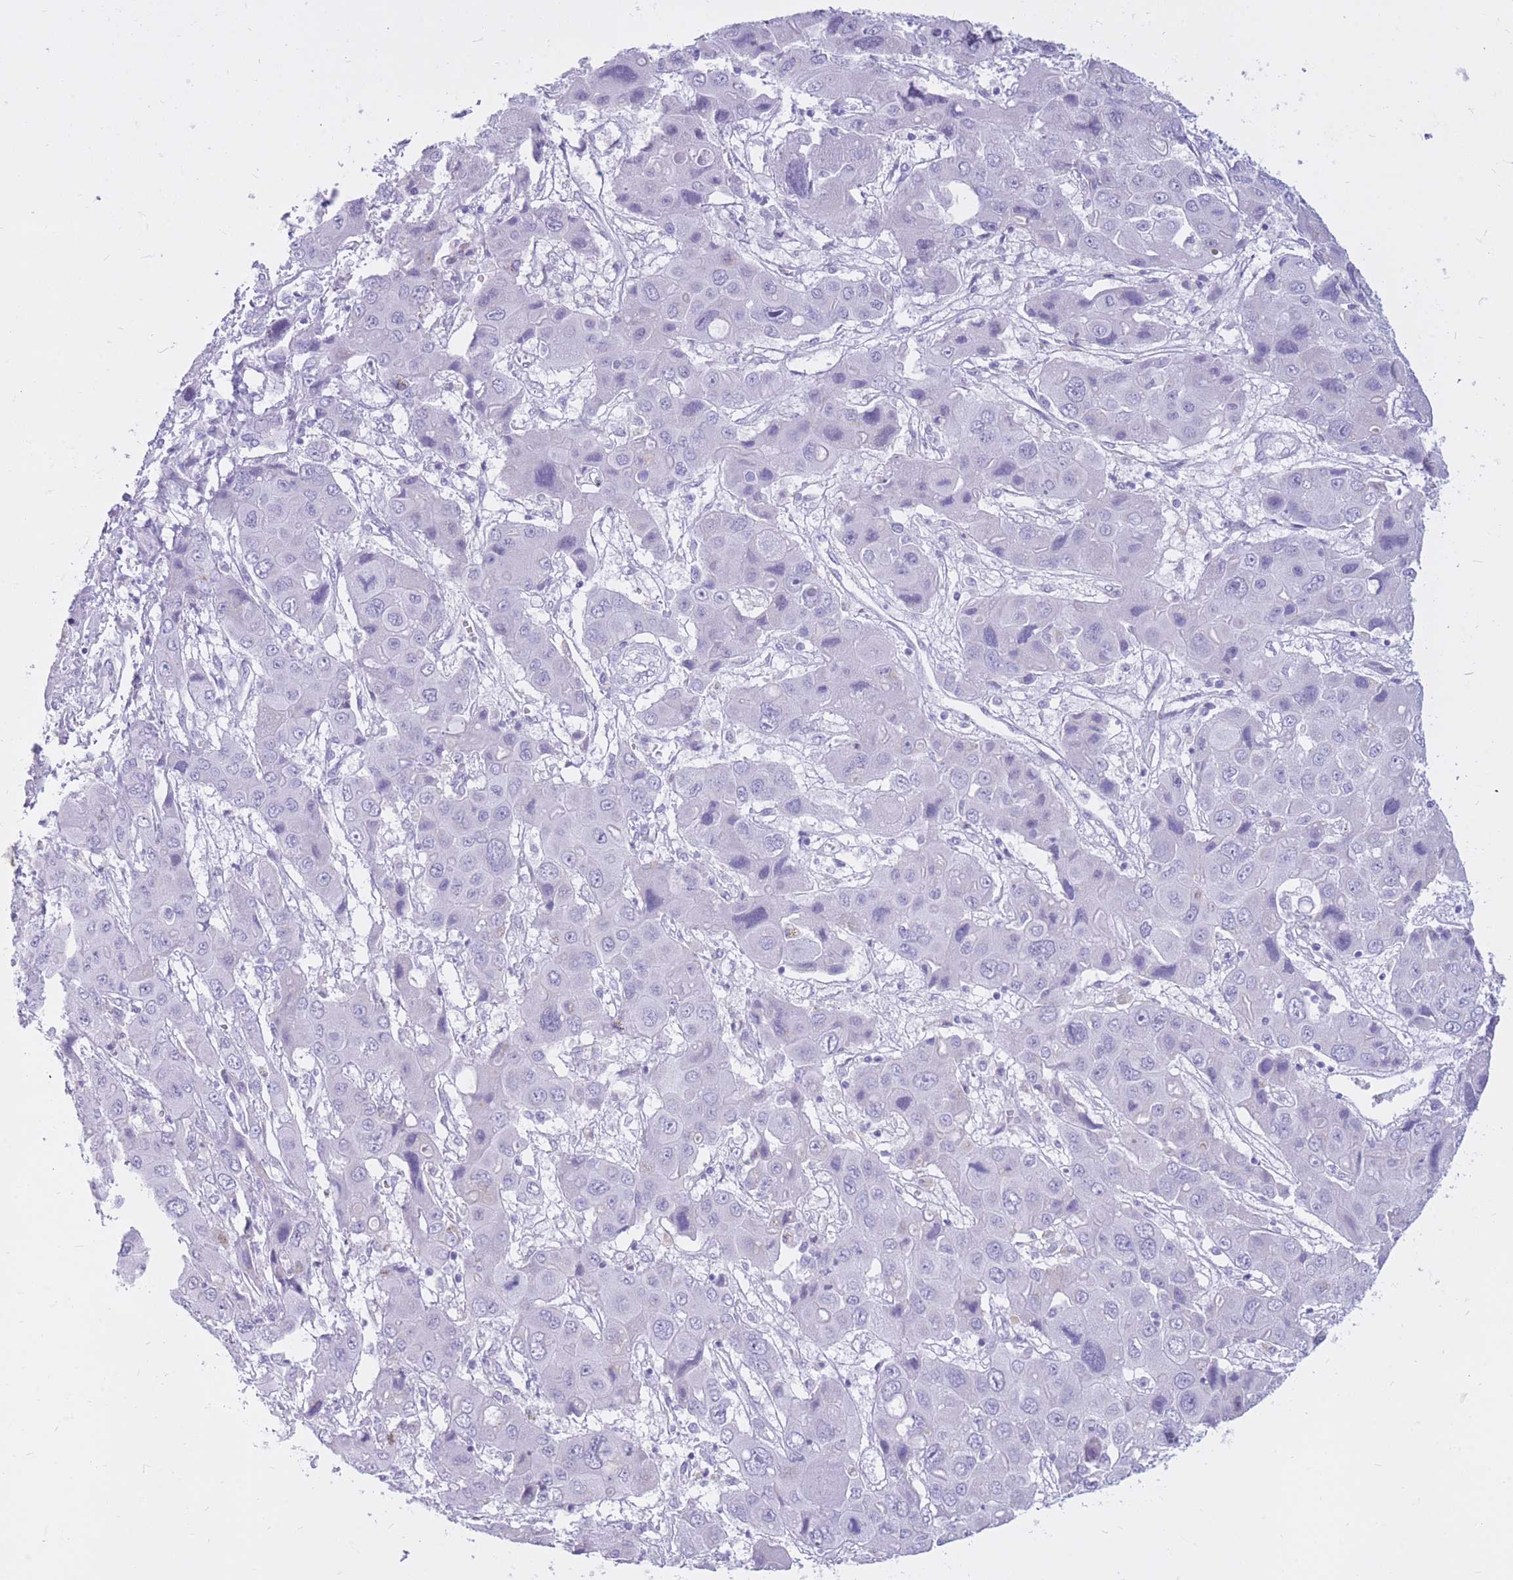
{"staining": {"intensity": "negative", "quantity": "none", "location": "none"}, "tissue": "liver cancer", "cell_type": "Tumor cells", "image_type": "cancer", "snomed": [{"axis": "morphology", "description": "Cholangiocarcinoma"}, {"axis": "topography", "description": "Liver"}], "caption": "Histopathology image shows no protein staining in tumor cells of liver cancer (cholangiocarcinoma) tissue.", "gene": "CYP21A2", "patient": {"sex": "male", "age": 67}}